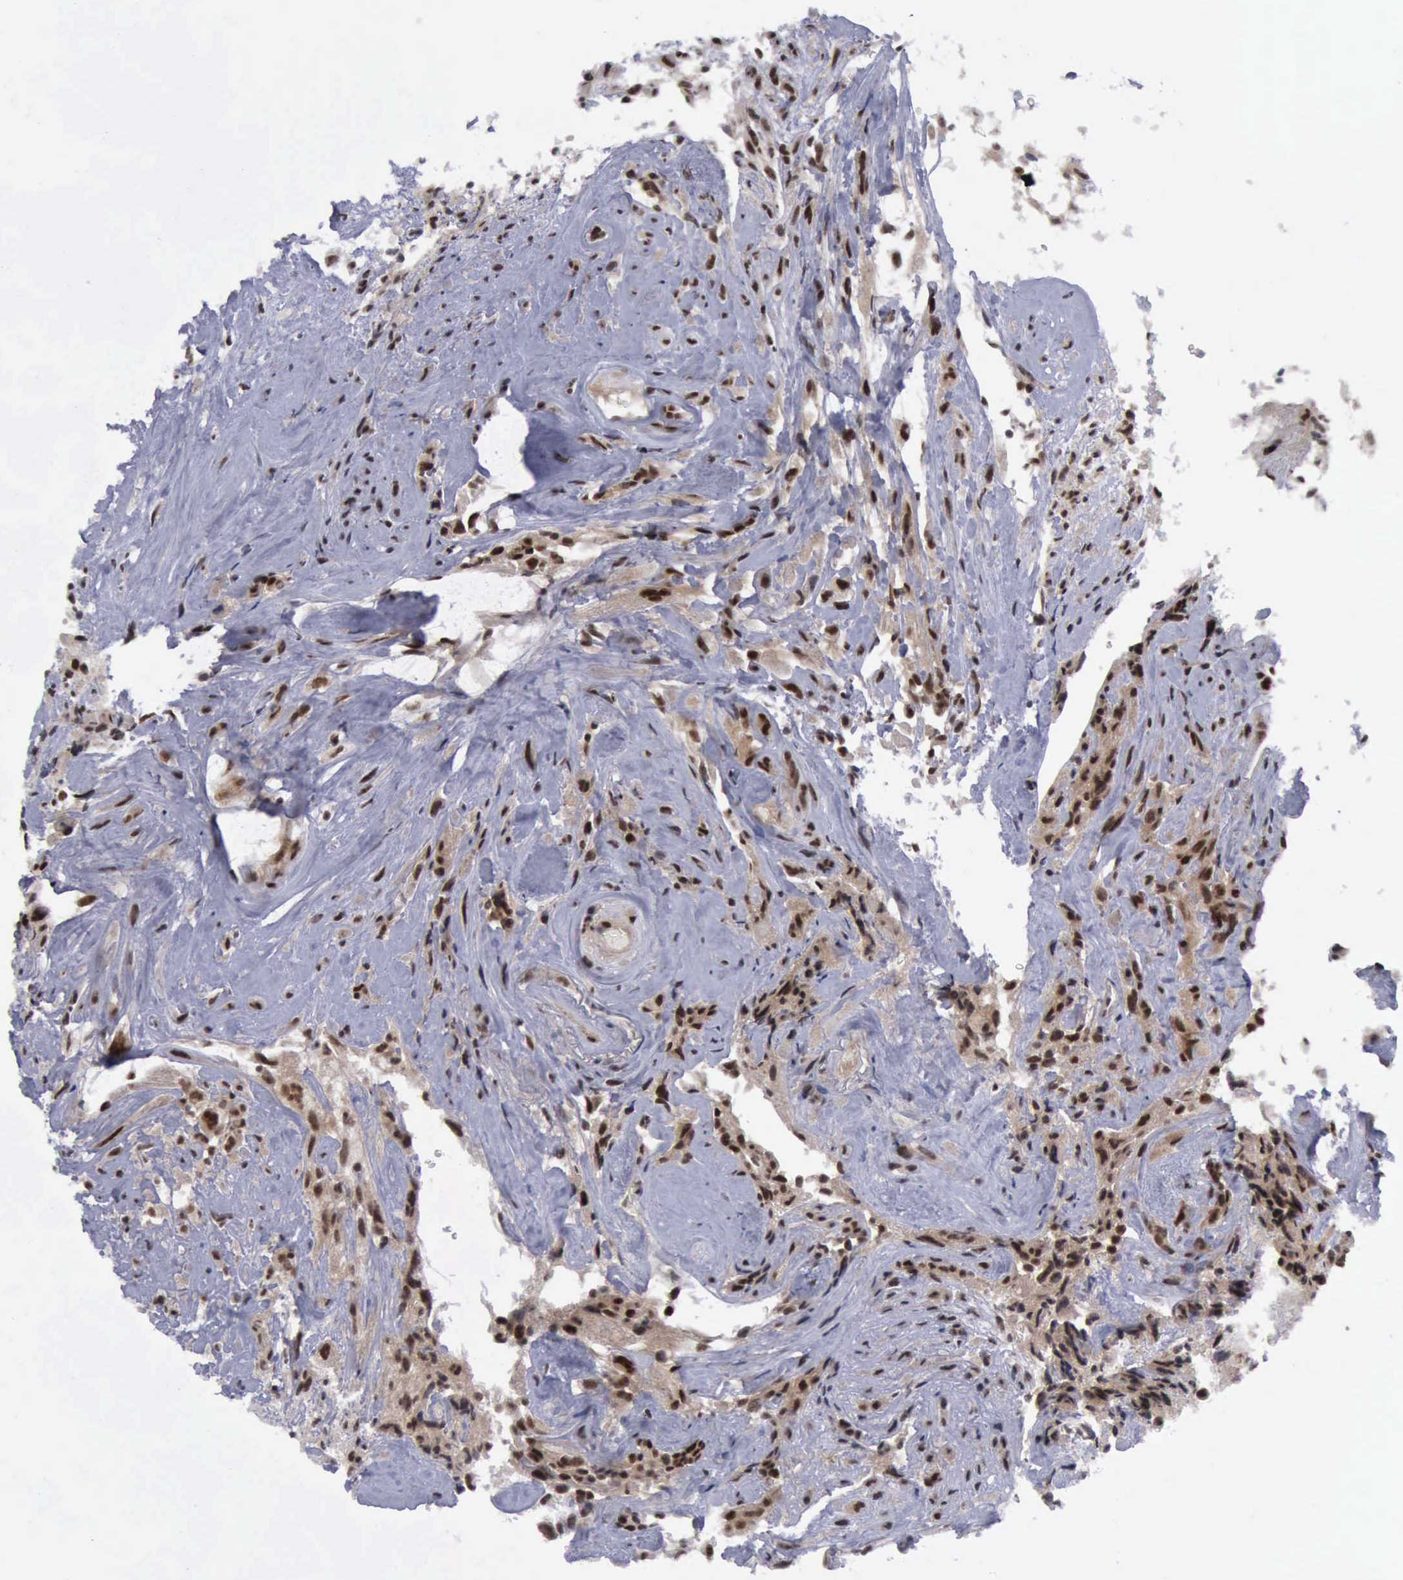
{"staining": {"intensity": "strong", "quantity": ">75%", "location": "cytoplasmic/membranous,nuclear"}, "tissue": "glioma", "cell_type": "Tumor cells", "image_type": "cancer", "snomed": [{"axis": "morphology", "description": "Glioma, malignant, High grade"}, {"axis": "topography", "description": "Brain"}], "caption": "The image demonstrates a brown stain indicating the presence of a protein in the cytoplasmic/membranous and nuclear of tumor cells in high-grade glioma (malignant).", "gene": "ATM", "patient": {"sex": "male", "age": 48}}